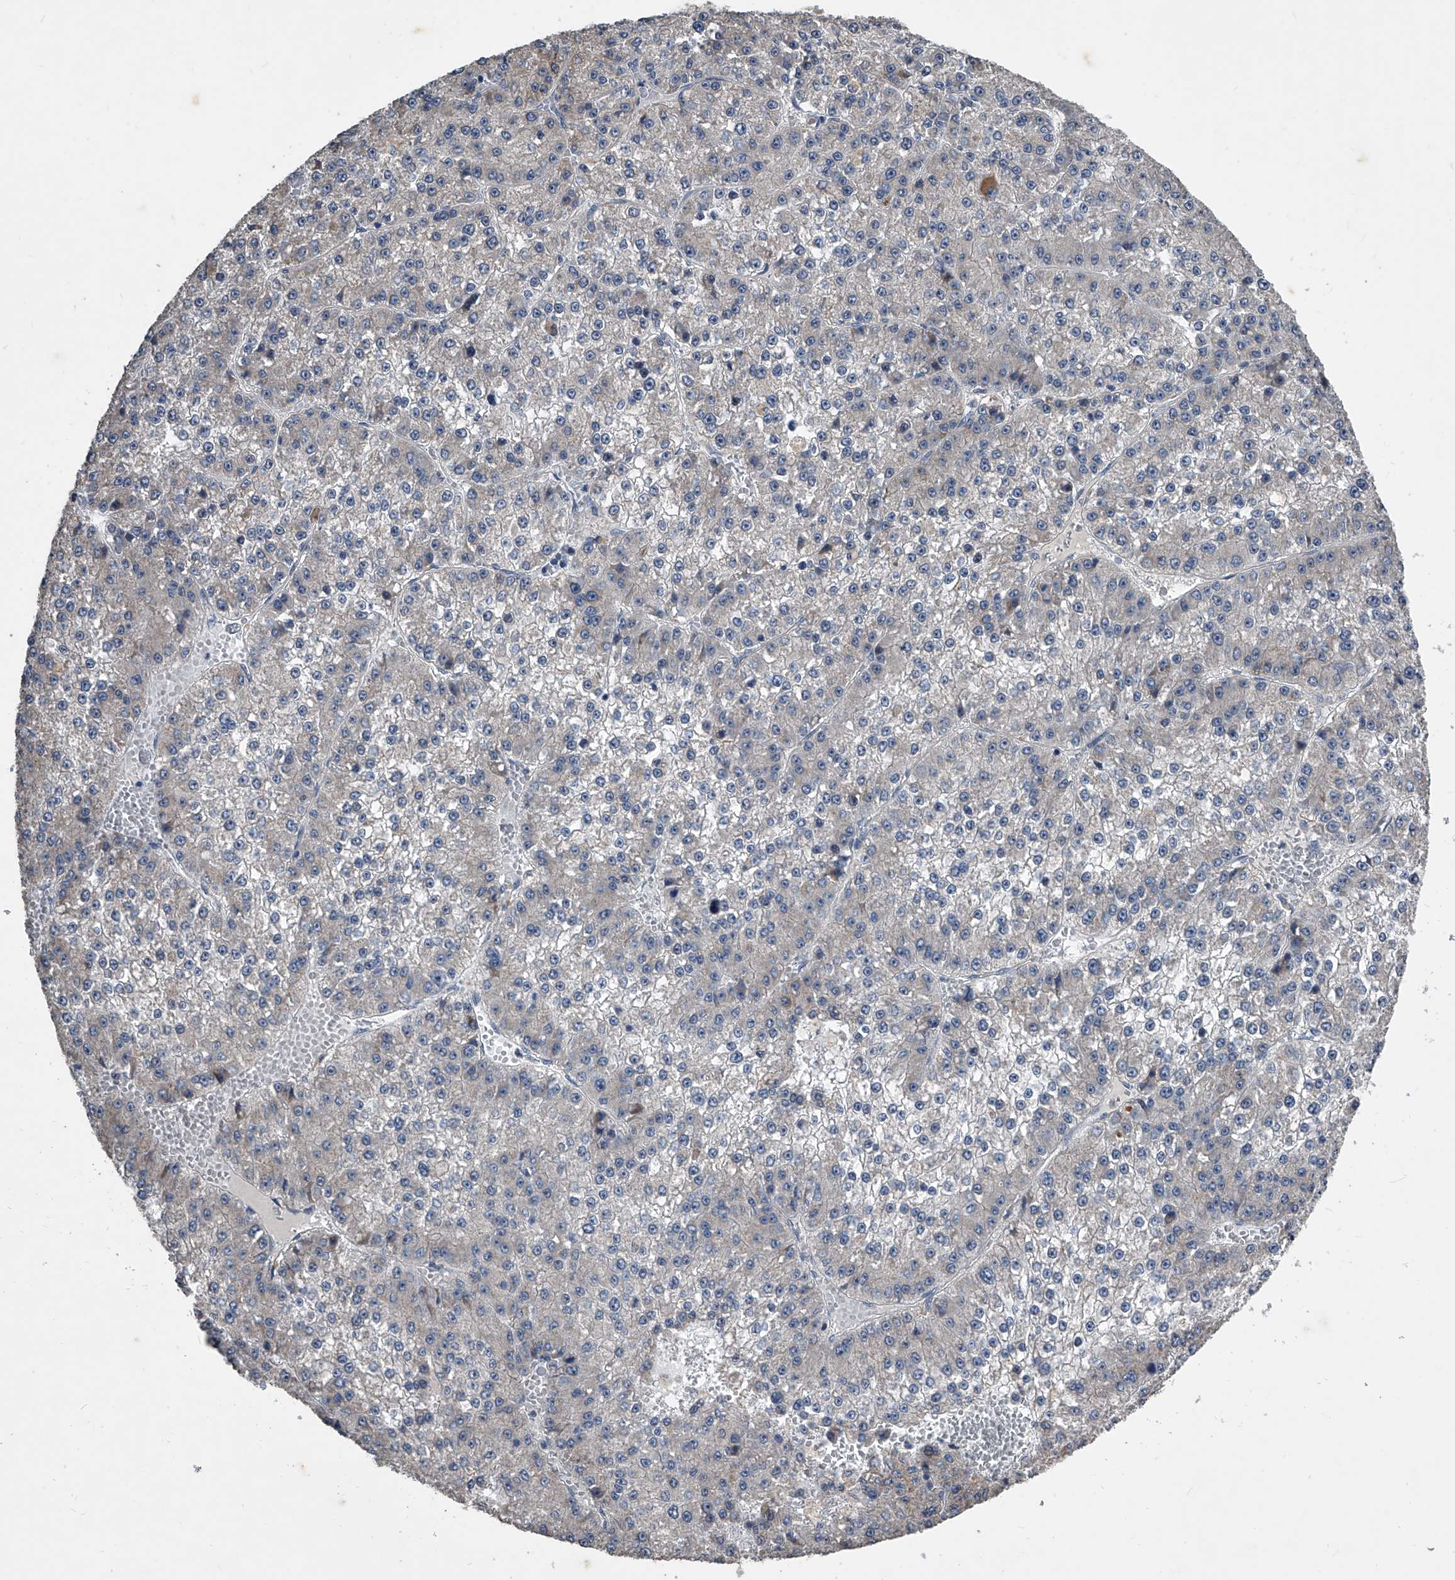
{"staining": {"intensity": "negative", "quantity": "none", "location": "none"}, "tissue": "liver cancer", "cell_type": "Tumor cells", "image_type": "cancer", "snomed": [{"axis": "morphology", "description": "Carcinoma, Hepatocellular, NOS"}, {"axis": "topography", "description": "Liver"}], "caption": "Liver cancer (hepatocellular carcinoma) stained for a protein using immunohistochemistry demonstrates no expression tumor cells.", "gene": "PHACTR1", "patient": {"sex": "female", "age": 73}}